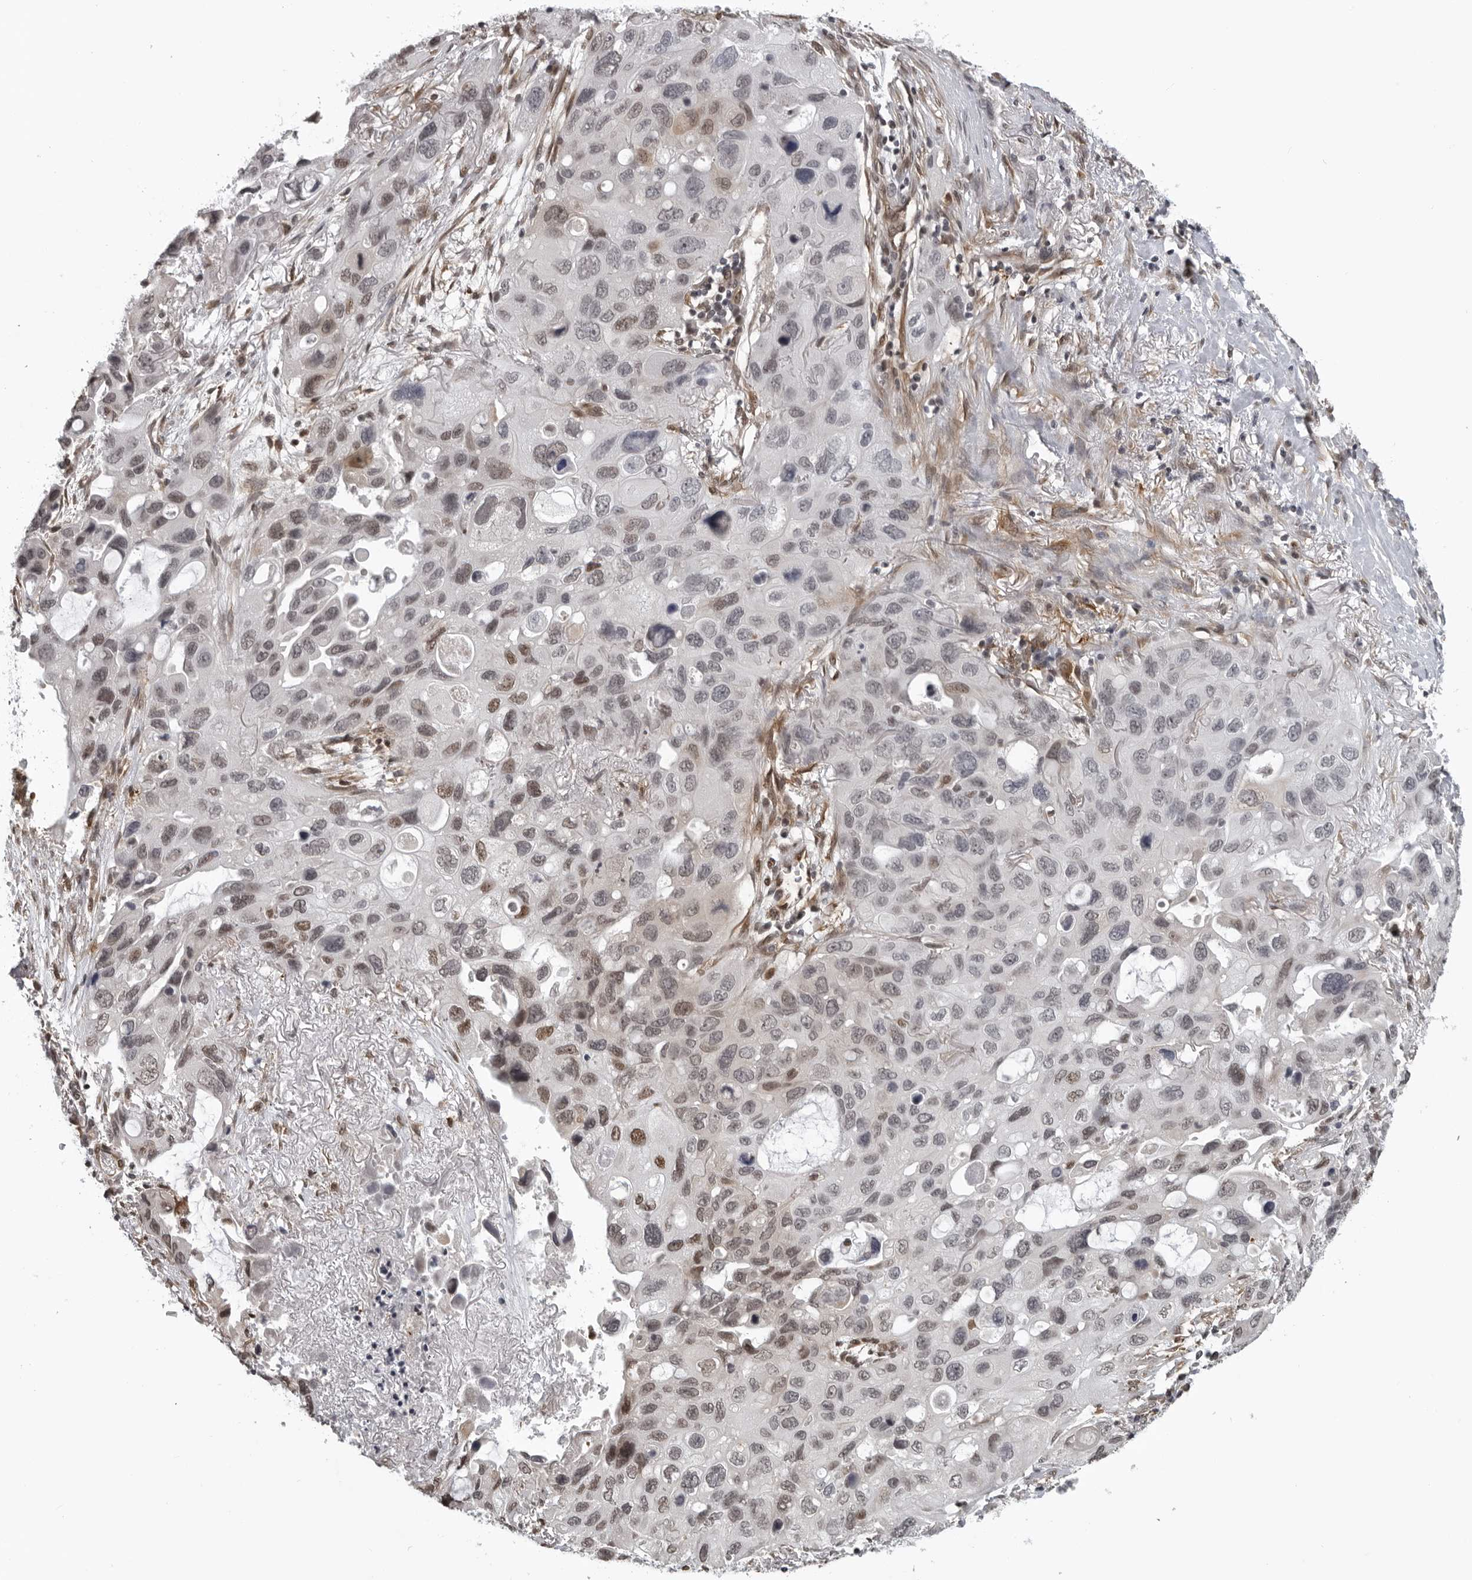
{"staining": {"intensity": "moderate", "quantity": "<25%", "location": "nuclear"}, "tissue": "lung cancer", "cell_type": "Tumor cells", "image_type": "cancer", "snomed": [{"axis": "morphology", "description": "Squamous cell carcinoma, NOS"}, {"axis": "topography", "description": "Lung"}], "caption": "A high-resolution micrograph shows immunohistochemistry staining of squamous cell carcinoma (lung), which exhibits moderate nuclear expression in approximately <25% of tumor cells. The staining is performed using DAB (3,3'-diaminobenzidine) brown chromogen to label protein expression. The nuclei are counter-stained blue using hematoxylin.", "gene": "MAF", "patient": {"sex": "female", "age": 73}}